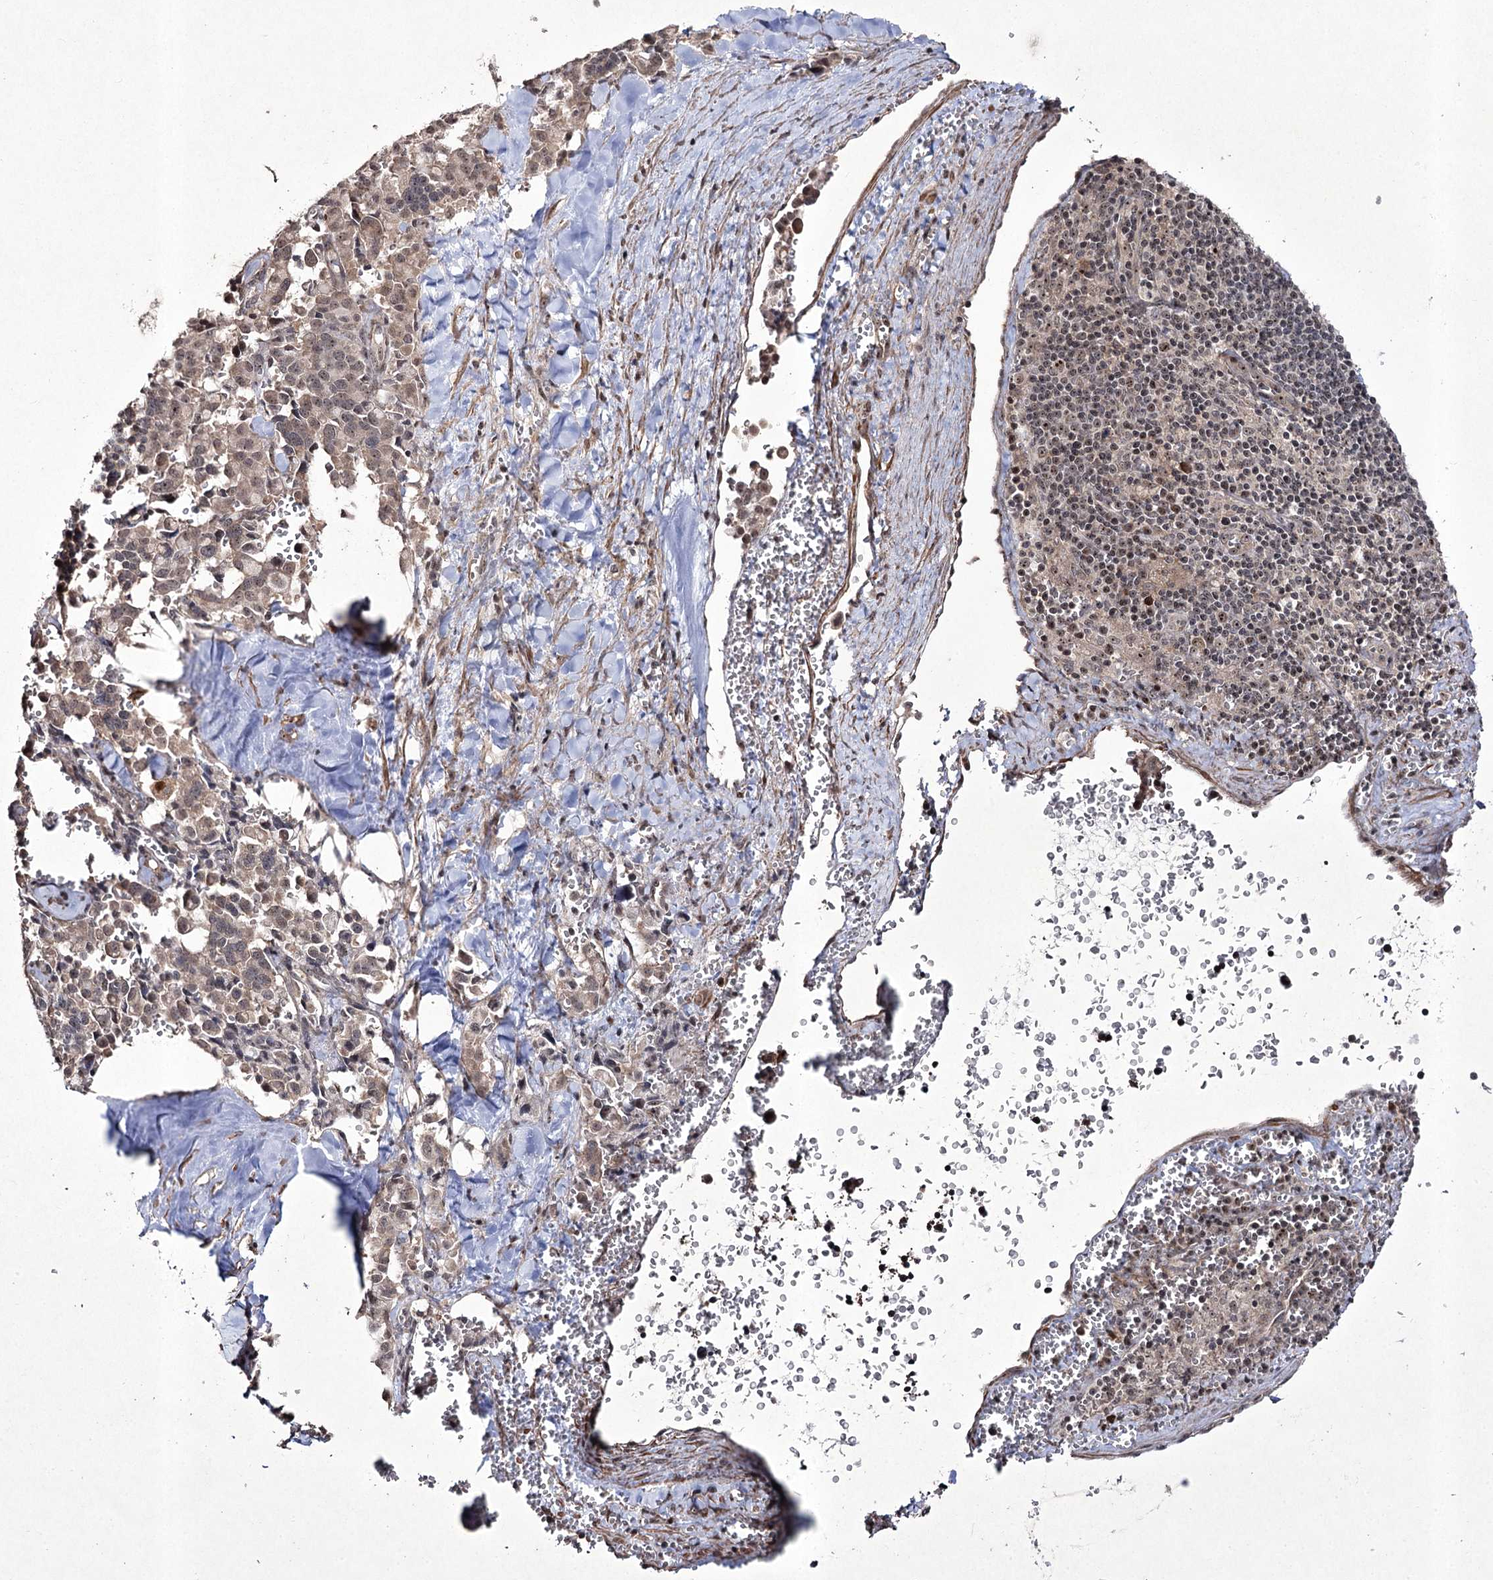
{"staining": {"intensity": "weak", "quantity": "25%-75%", "location": "cytoplasmic/membranous"}, "tissue": "pancreatic cancer", "cell_type": "Tumor cells", "image_type": "cancer", "snomed": [{"axis": "morphology", "description": "Adenocarcinoma, NOS"}, {"axis": "topography", "description": "Pancreas"}], "caption": "Protein expression analysis of pancreatic cancer (adenocarcinoma) displays weak cytoplasmic/membranous staining in approximately 25%-75% of tumor cells.", "gene": "CCDC59", "patient": {"sex": "male", "age": 65}}